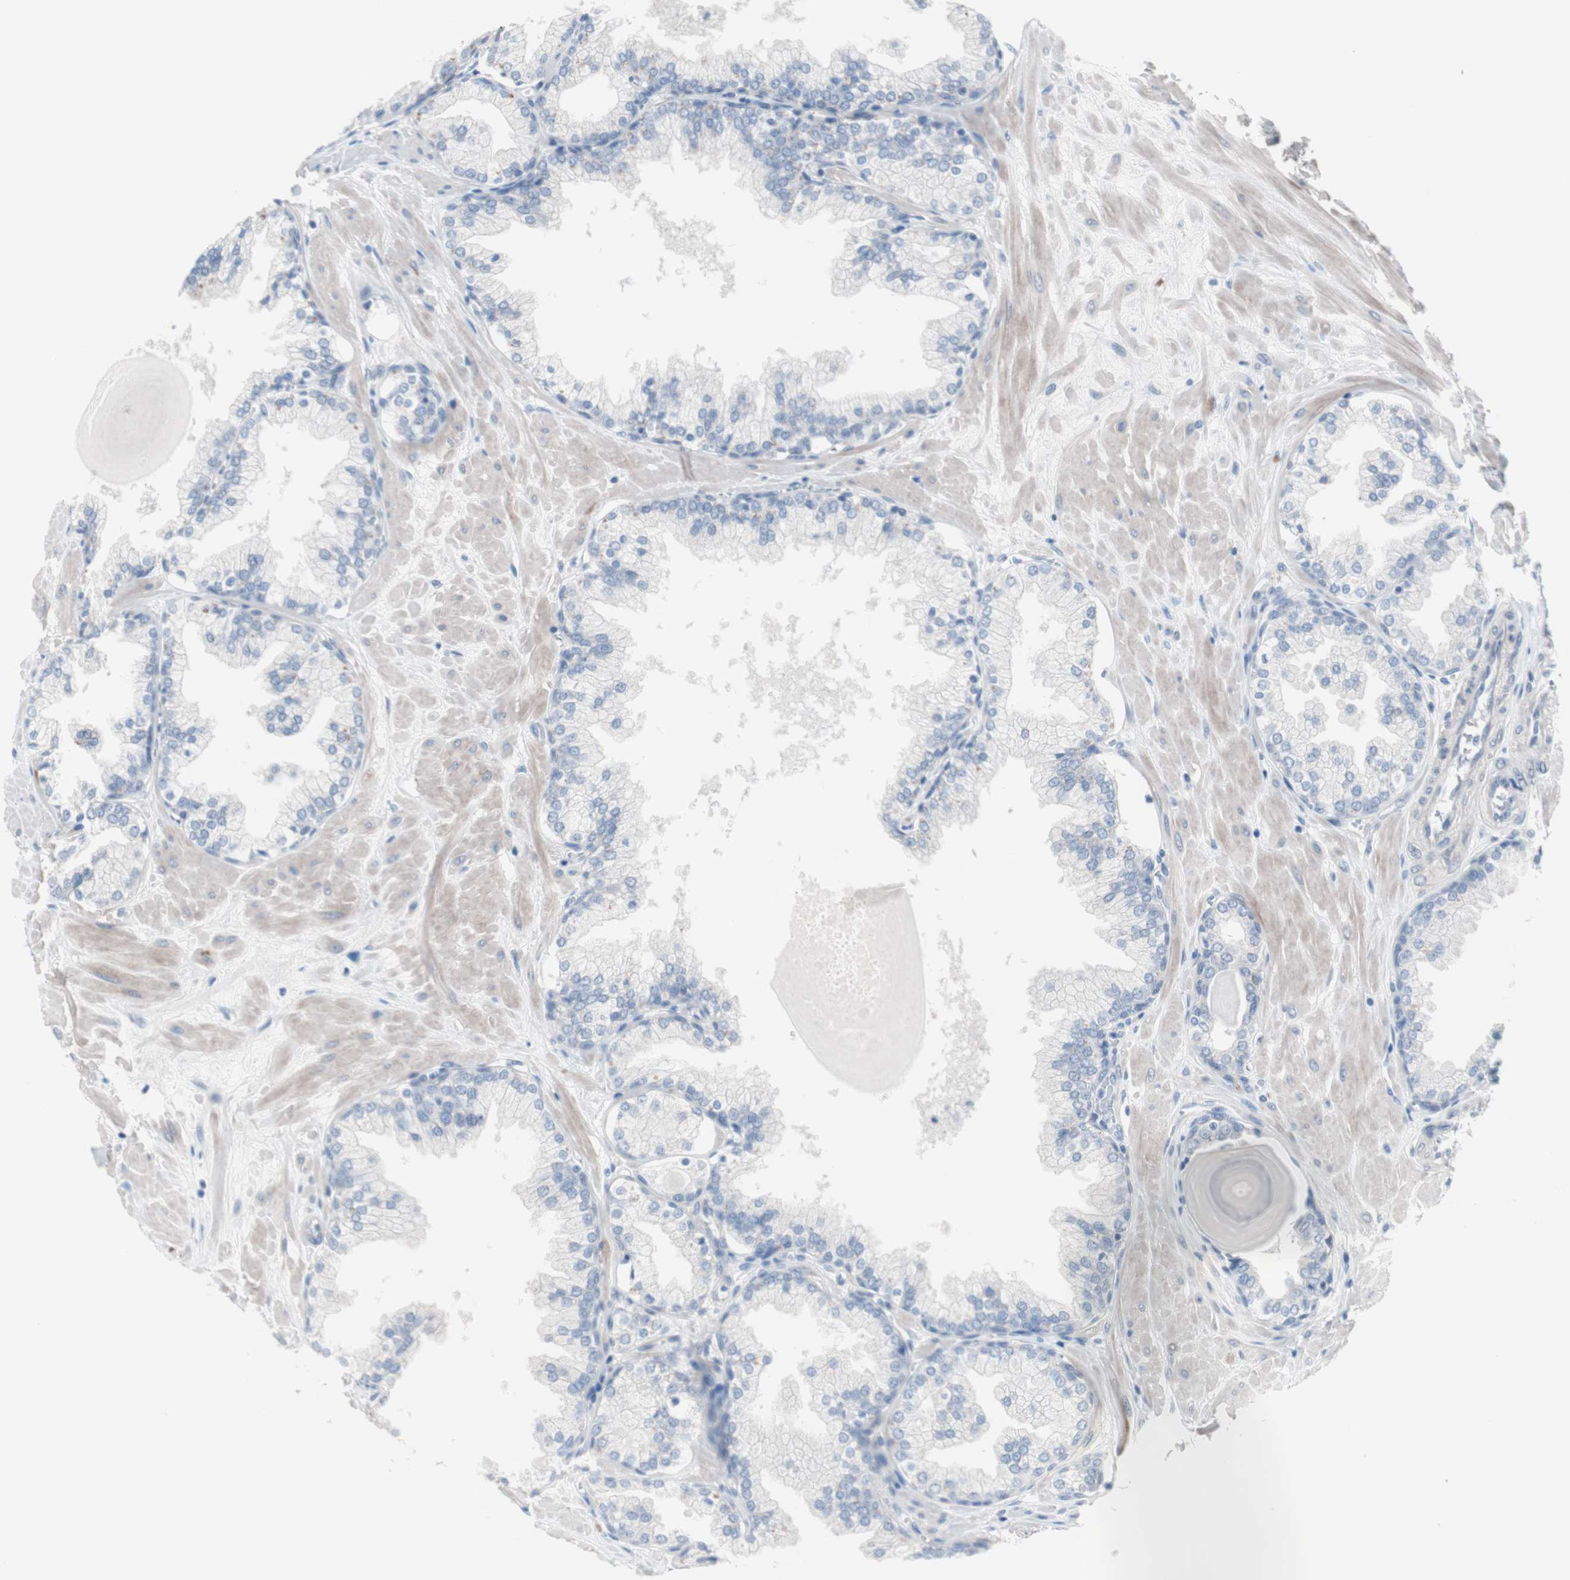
{"staining": {"intensity": "negative", "quantity": "none", "location": "none"}, "tissue": "prostate", "cell_type": "Glandular cells", "image_type": "normal", "snomed": [{"axis": "morphology", "description": "Normal tissue, NOS"}, {"axis": "topography", "description": "Prostate"}], "caption": "An immunohistochemistry (IHC) micrograph of normal prostate is shown. There is no staining in glandular cells of prostate. (Stains: DAB immunohistochemistry (IHC) with hematoxylin counter stain, Microscopy: brightfield microscopy at high magnification).", "gene": "ULBP1", "patient": {"sex": "male", "age": 51}}